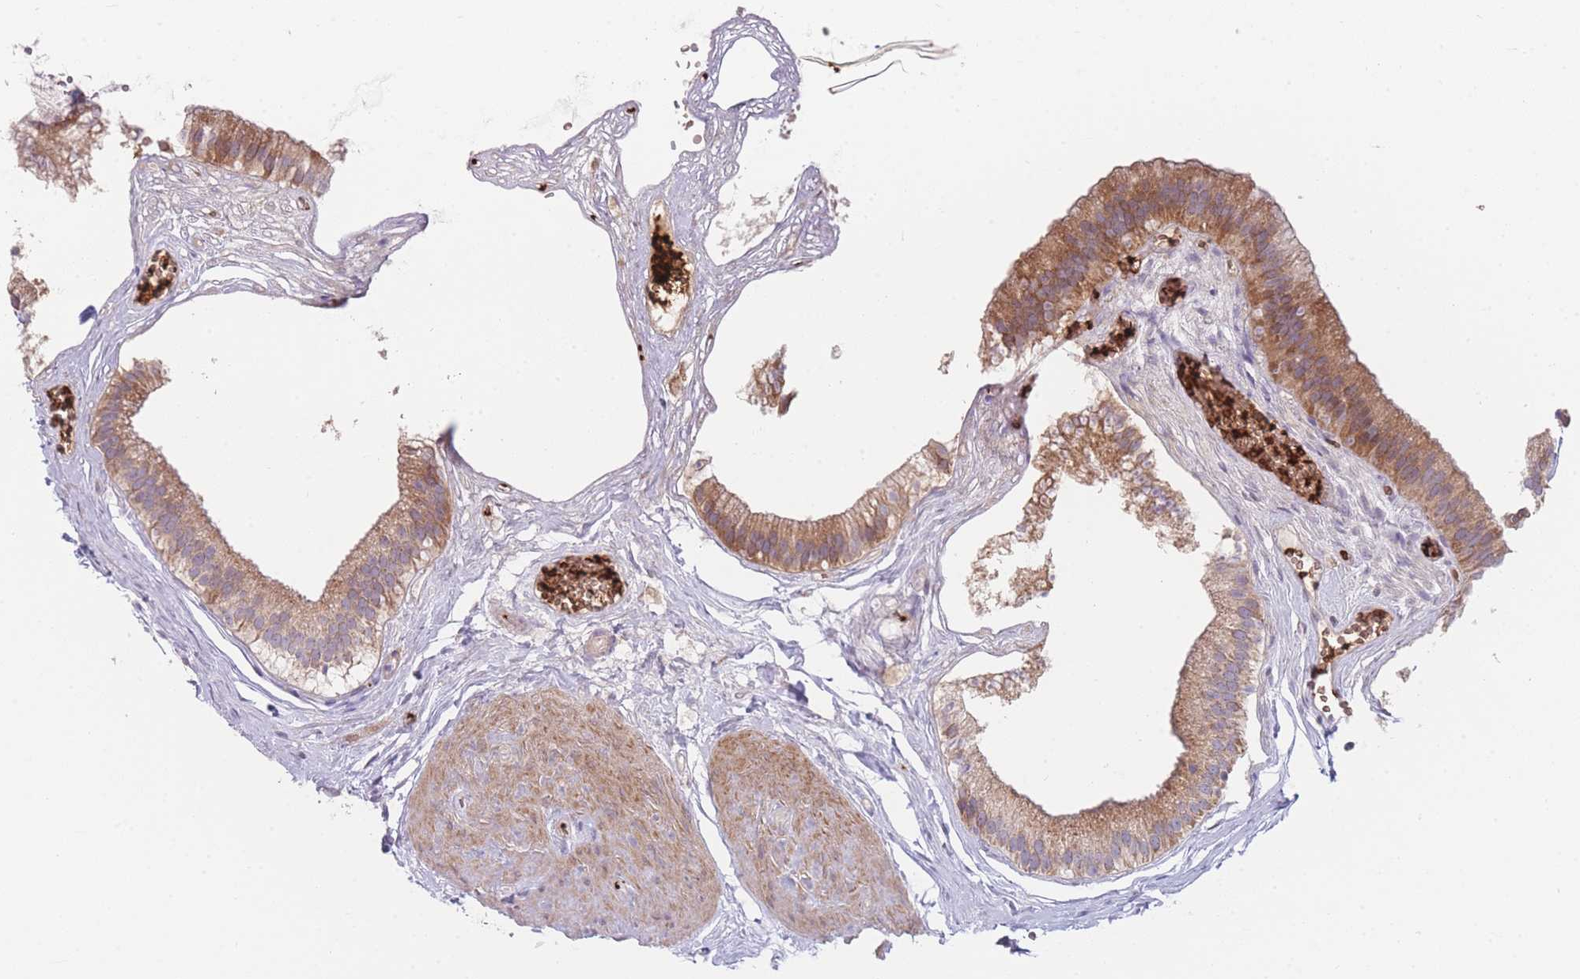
{"staining": {"intensity": "moderate", "quantity": ">75%", "location": "cytoplasmic/membranous"}, "tissue": "gallbladder", "cell_type": "Glandular cells", "image_type": "normal", "snomed": [{"axis": "morphology", "description": "Normal tissue, NOS"}, {"axis": "topography", "description": "Gallbladder"}], "caption": "This is a histology image of IHC staining of normal gallbladder, which shows moderate expression in the cytoplasmic/membranous of glandular cells.", "gene": "SMPD4", "patient": {"sex": "female", "age": 54}}